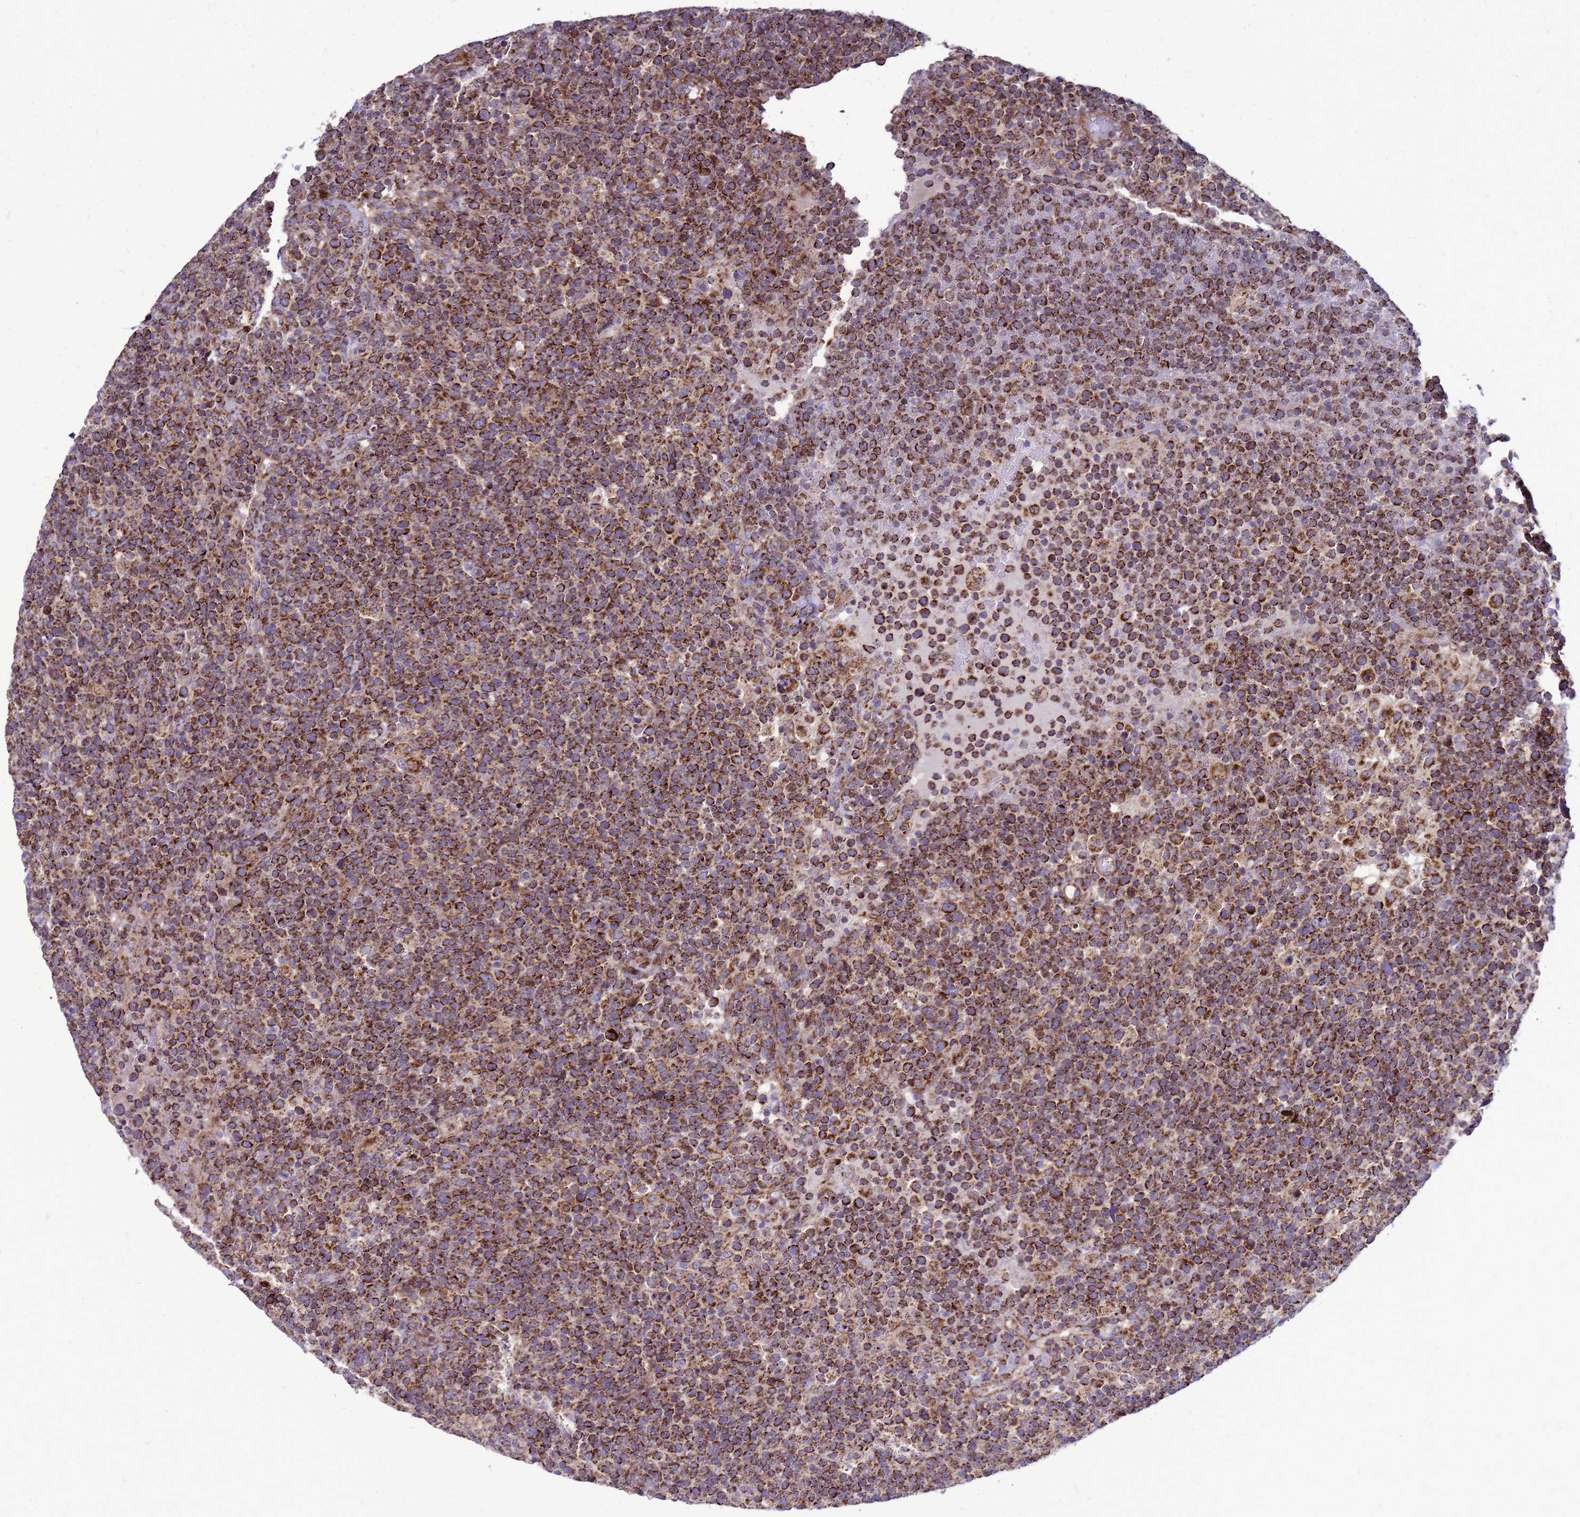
{"staining": {"intensity": "strong", "quantity": ">75%", "location": "cytoplasmic/membranous"}, "tissue": "lymphoma", "cell_type": "Tumor cells", "image_type": "cancer", "snomed": [{"axis": "morphology", "description": "Malignant lymphoma, non-Hodgkin's type, High grade"}, {"axis": "topography", "description": "Lymph node"}], "caption": "A high-resolution micrograph shows IHC staining of malignant lymphoma, non-Hodgkin's type (high-grade), which reveals strong cytoplasmic/membranous staining in about >75% of tumor cells.", "gene": "FSTL4", "patient": {"sex": "male", "age": 61}}